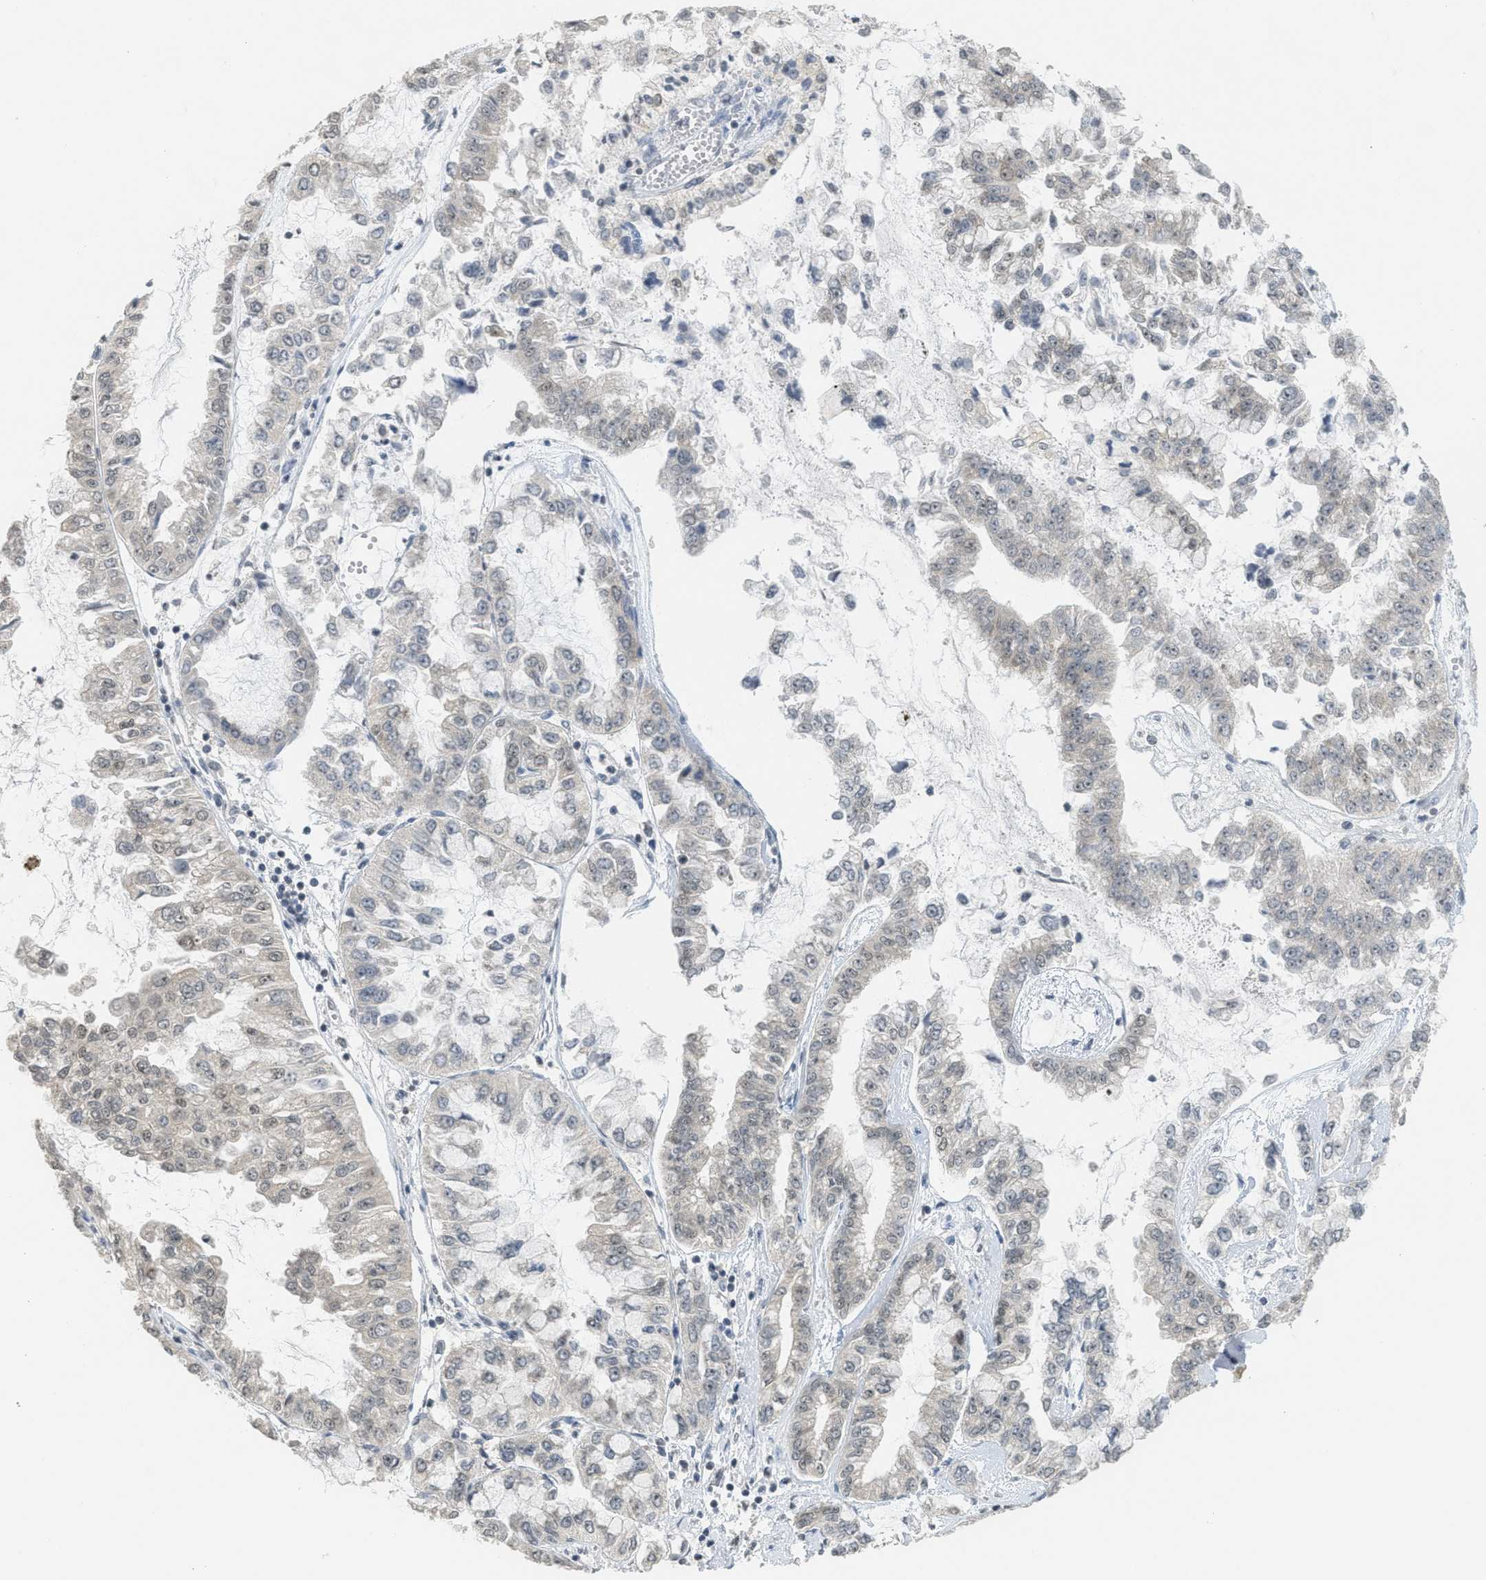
{"staining": {"intensity": "weak", "quantity": "<25%", "location": "nuclear"}, "tissue": "liver cancer", "cell_type": "Tumor cells", "image_type": "cancer", "snomed": [{"axis": "morphology", "description": "Cholangiocarcinoma"}, {"axis": "topography", "description": "Liver"}], "caption": "Histopathology image shows no significant protein staining in tumor cells of cholangiocarcinoma (liver).", "gene": "DNAJB1", "patient": {"sex": "female", "age": 79}}